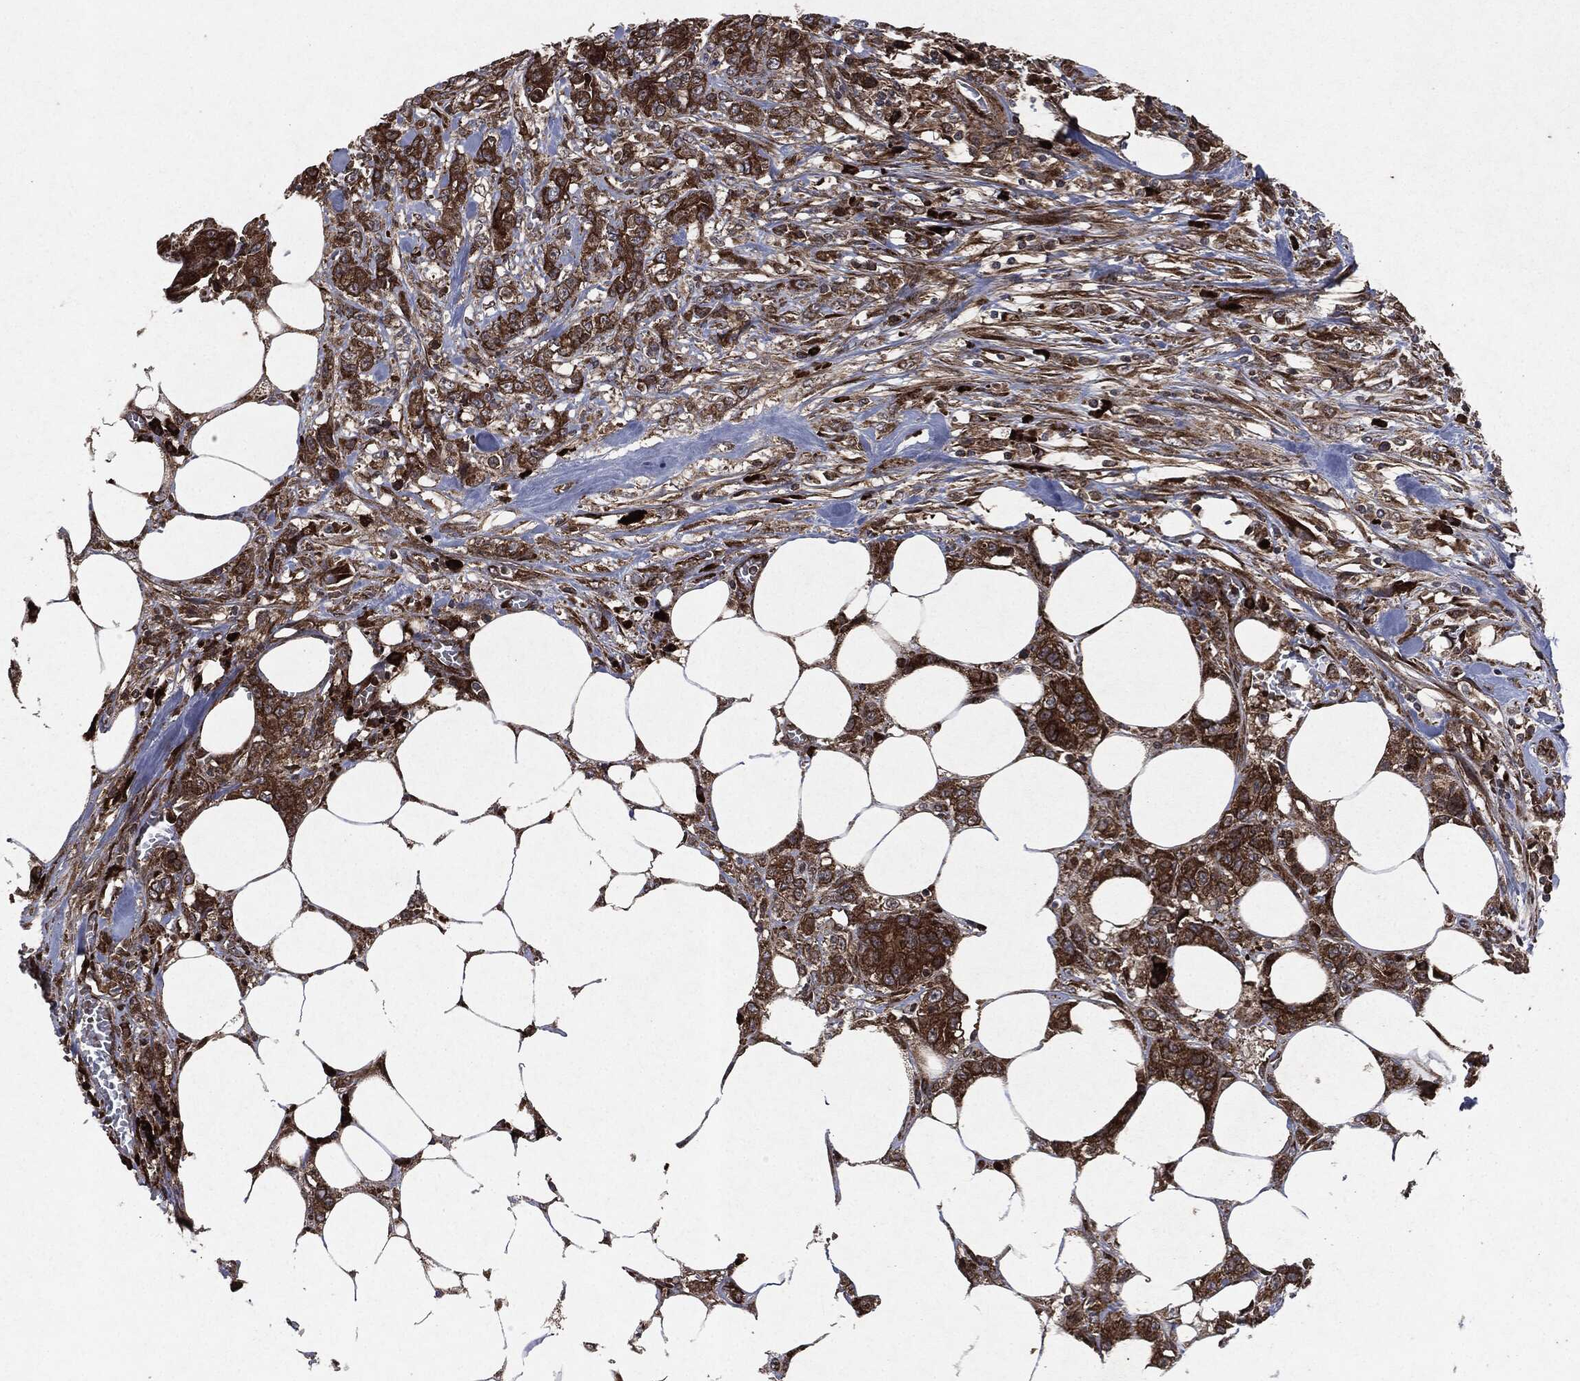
{"staining": {"intensity": "strong", "quantity": ">75%", "location": "cytoplasmic/membranous"}, "tissue": "colorectal cancer", "cell_type": "Tumor cells", "image_type": "cancer", "snomed": [{"axis": "morphology", "description": "Adenocarcinoma, NOS"}, {"axis": "topography", "description": "Colon"}], "caption": "Immunohistochemical staining of human adenocarcinoma (colorectal) exhibits high levels of strong cytoplasmic/membranous protein staining in approximately >75% of tumor cells. Nuclei are stained in blue.", "gene": "RAF1", "patient": {"sex": "female", "age": 48}}